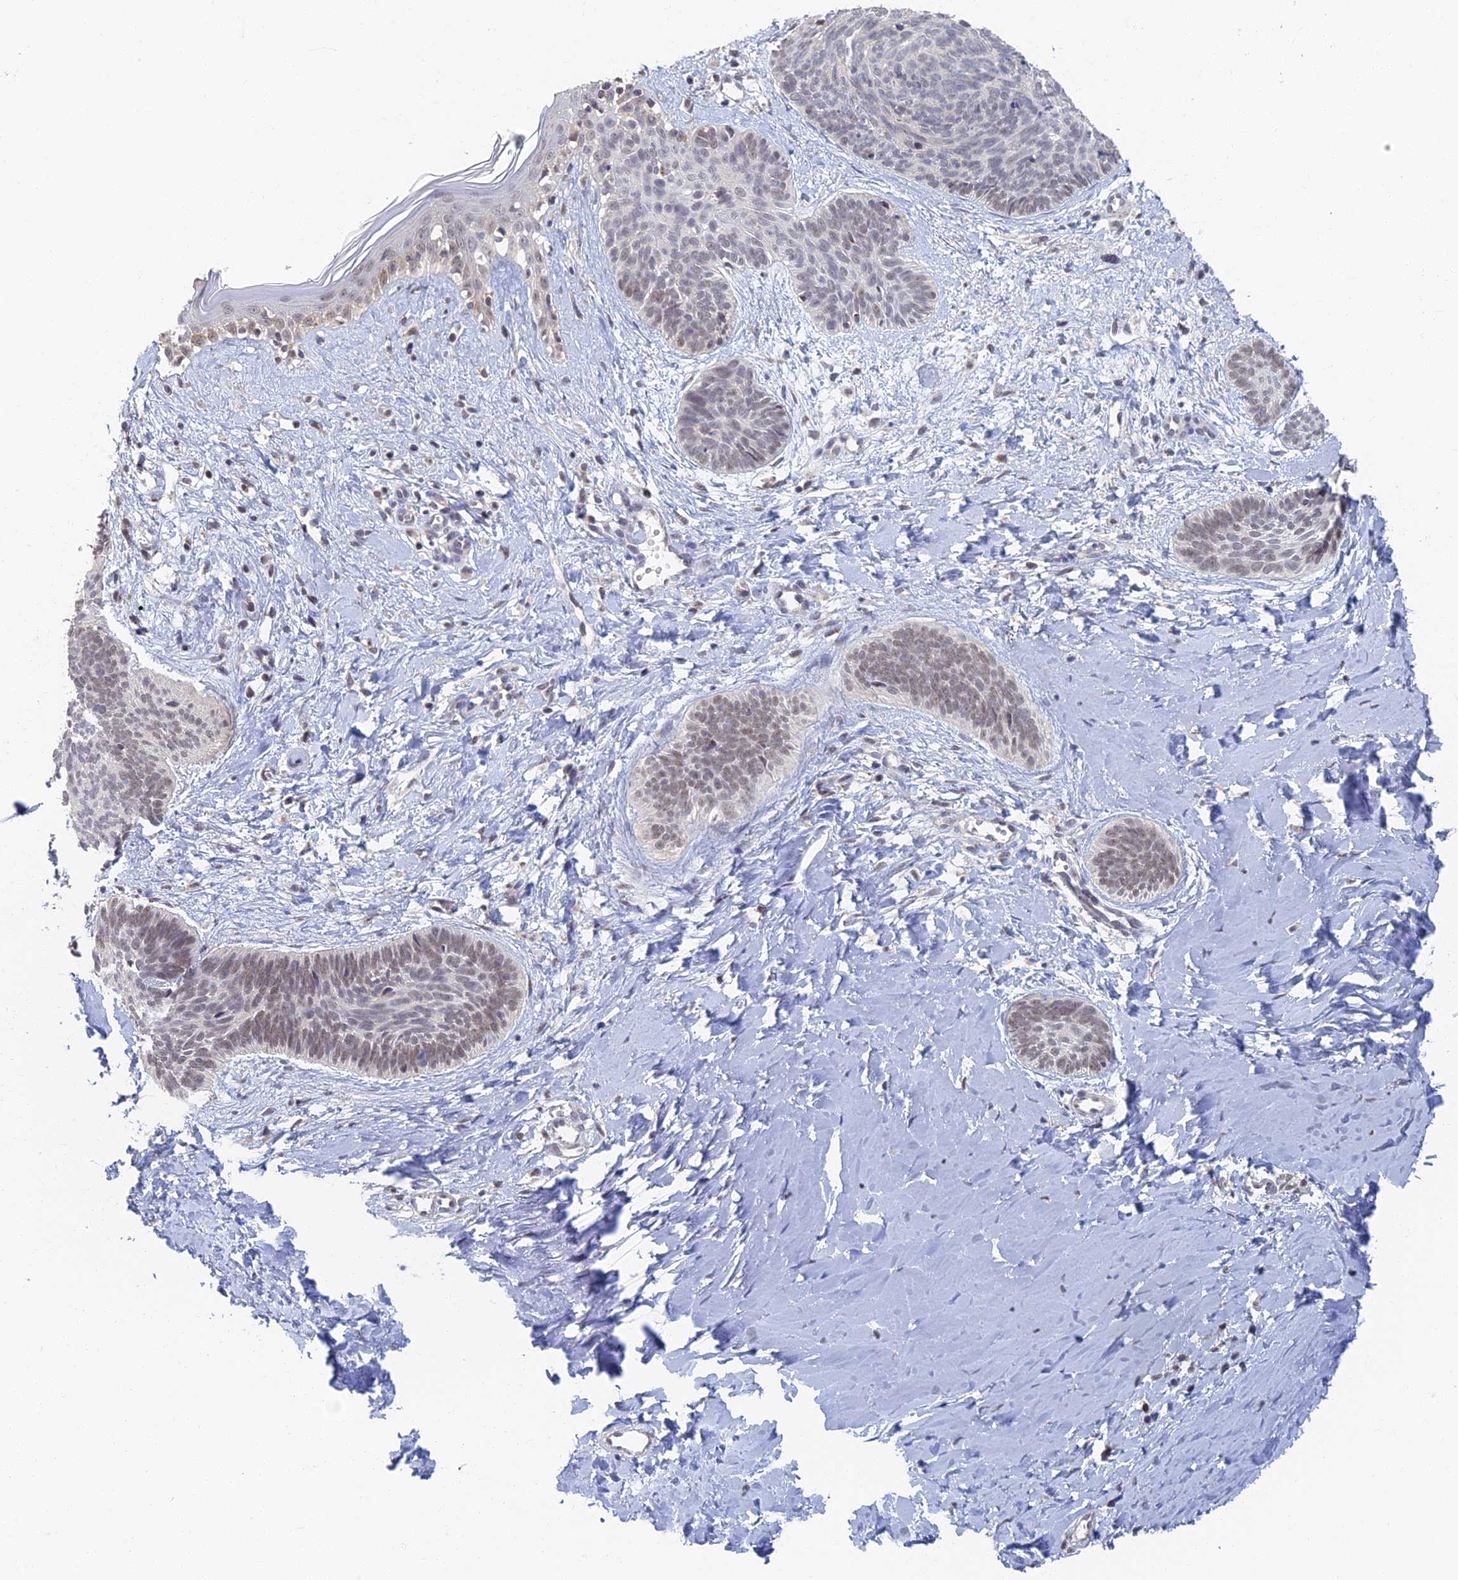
{"staining": {"intensity": "weak", "quantity": "<25%", "location": "nuclear"}, "tissue": "skin cancer", "cell_type": "Tumor cells", "image_type": "cancer", "snomed": [{"axis": "morphology", "description": "Basal cell carcinoma"}, {"axis": "topography", "description": "Skin"}], "caption": "Human basal cell carcinoma (skin) stained for a protein using IHC demonstrates no staining in tumor cells.", "gene": "GPATCH1", "patient": {"sex": "female", "age": 81}}